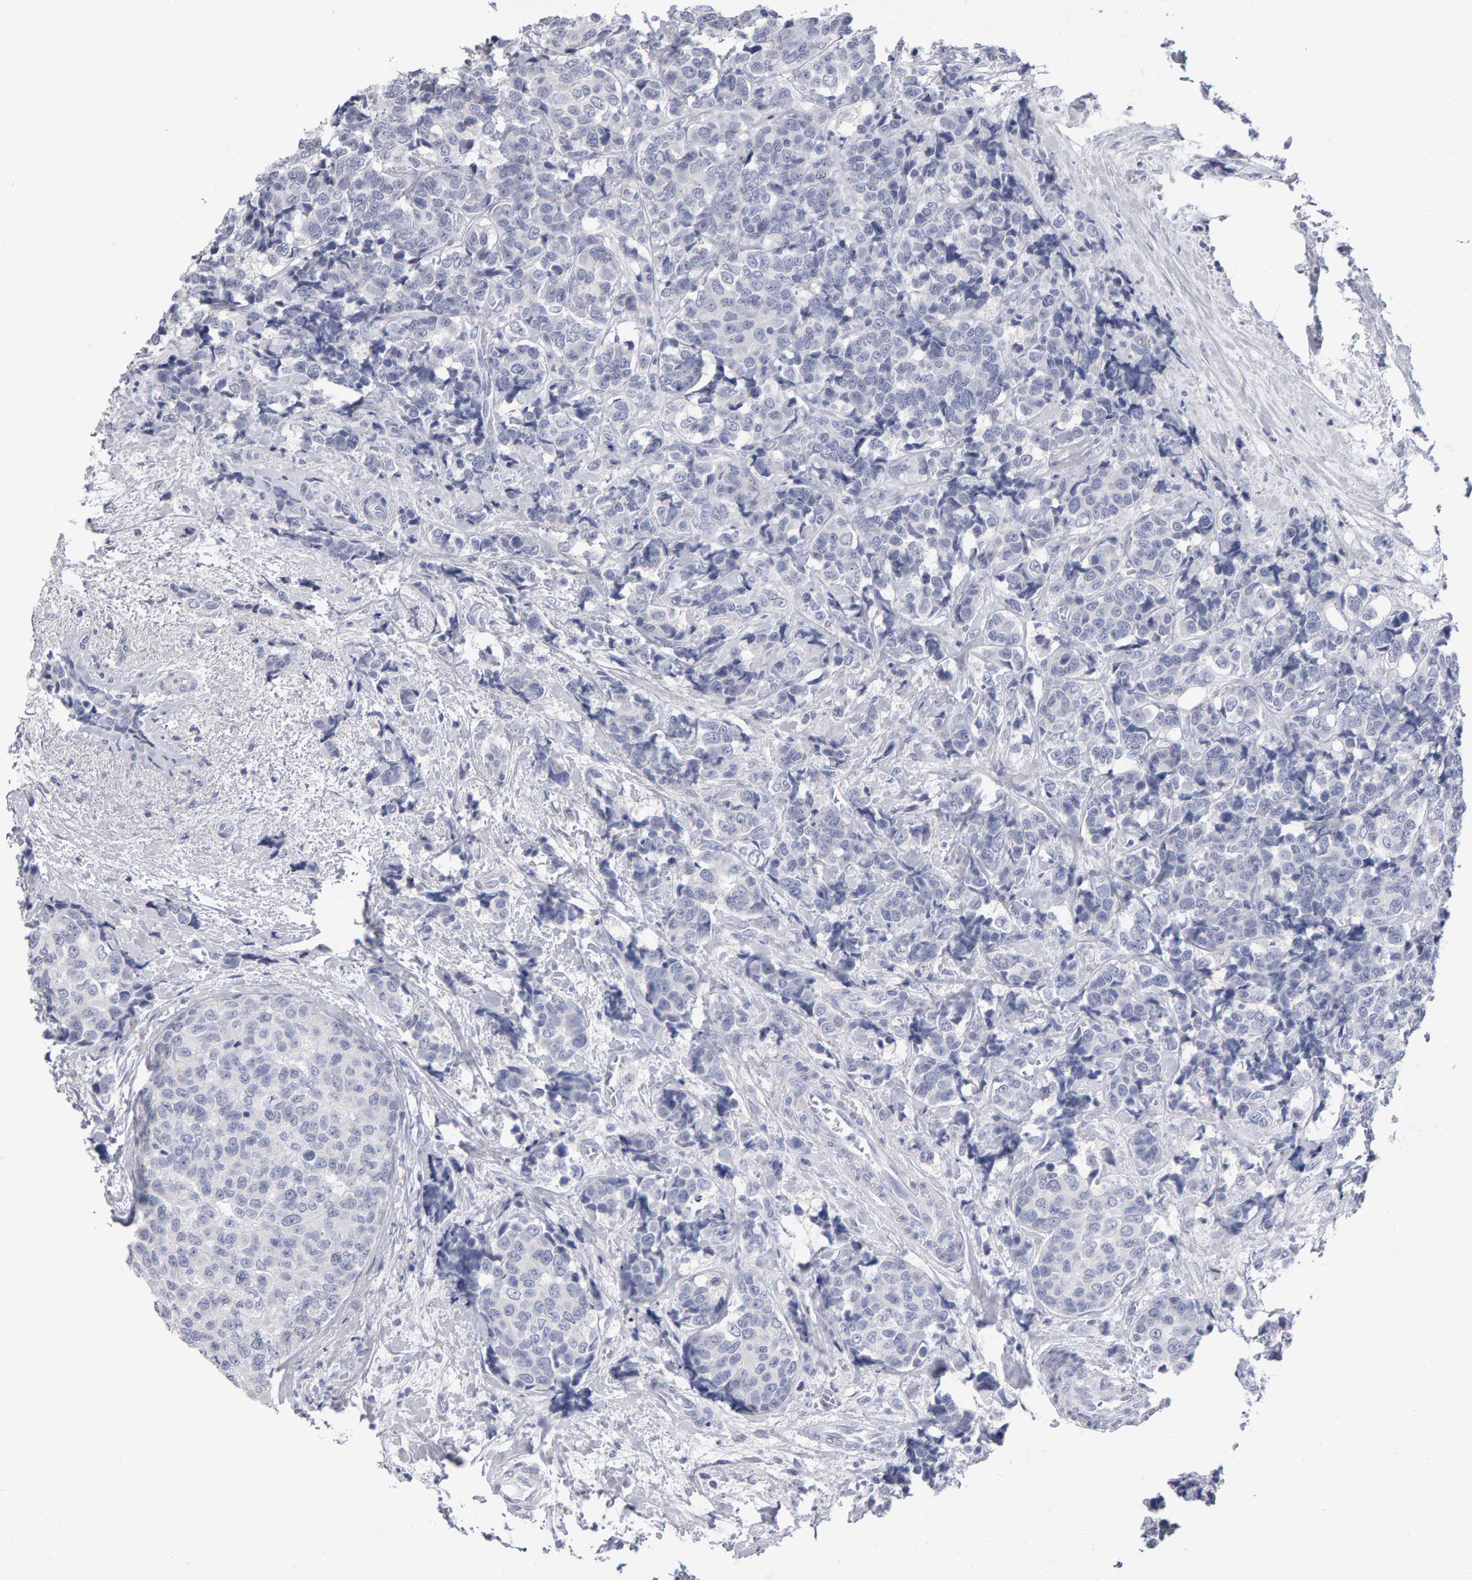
{"staining": {"intensity": "negative", "quantity": "none", "location": "none"}, "tissue": "breast cancer", "cell_type": "Tumor cells", "image_type": "cancer", "snomed": [{"axis": "morphology", "description": "Normal tissue, NOS"}, {"axis": "morphology", "description": "Duct carcinoma"}, {"axis": "topography", "description": "Breast"}], "caption": "Tumor cells are negative for protein expression in human breast cancer (invasive ductal carcinoma).", "gene": "NCDN", "patient": {"sex": "female", "age": 43}}